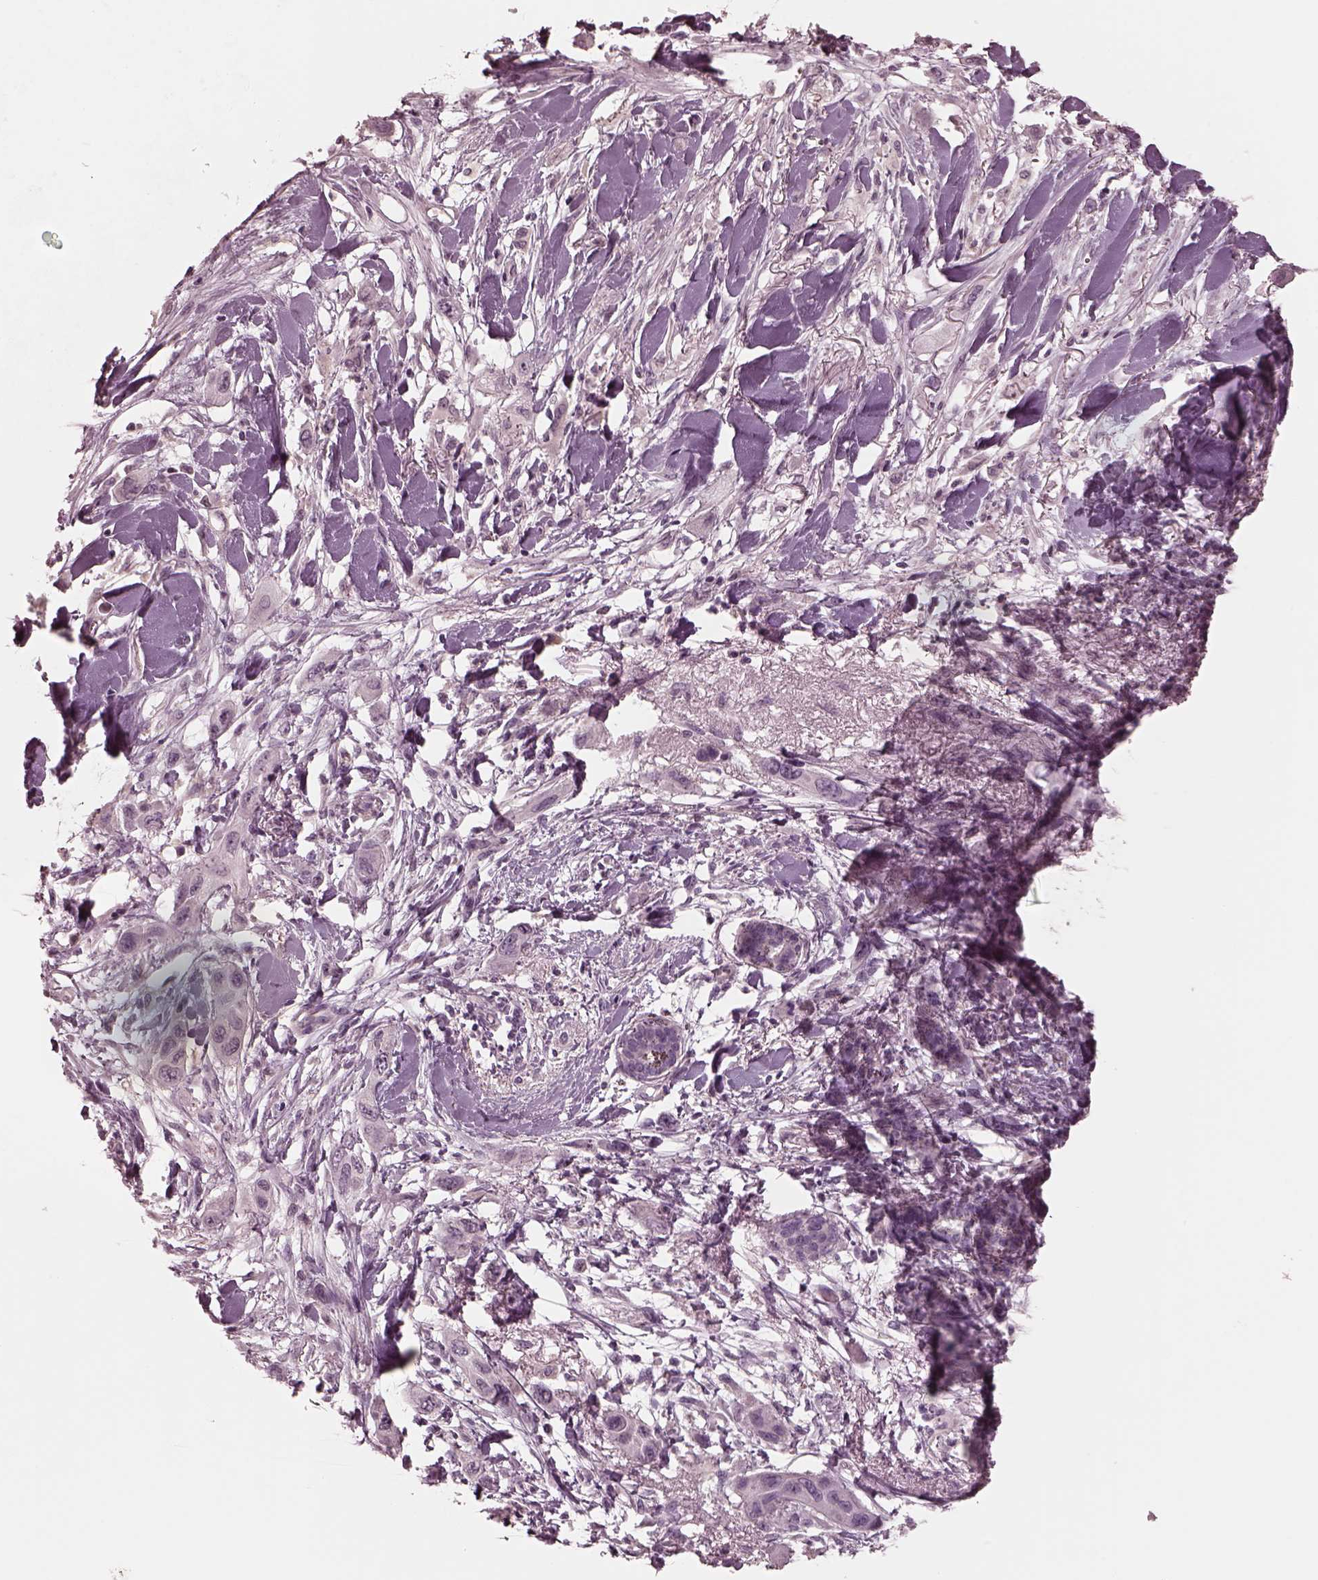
{"staining": {"intensity": "negative", "quantity": "none", "location": "none"}, "tissue": "skin cancer", "cell_type": "Tumor cells", "image_type": "cancer", "snomed": [{"axis": "morphology", "description": "Squamous cell carcinoma, NOS"}, {"axis": "topography", "description": "Skin"}], "caption": "High magnification brightfield microscopy of skin cancer (squamous cell carcinoma) stained with DAB (3,3'-diaminobenzidine) (brown) and counterstained with hematoxylin (blue): tumor cells show no significant staining.", "gene": "RCVRN", "patient": {"sex": "male", "age": 79}}